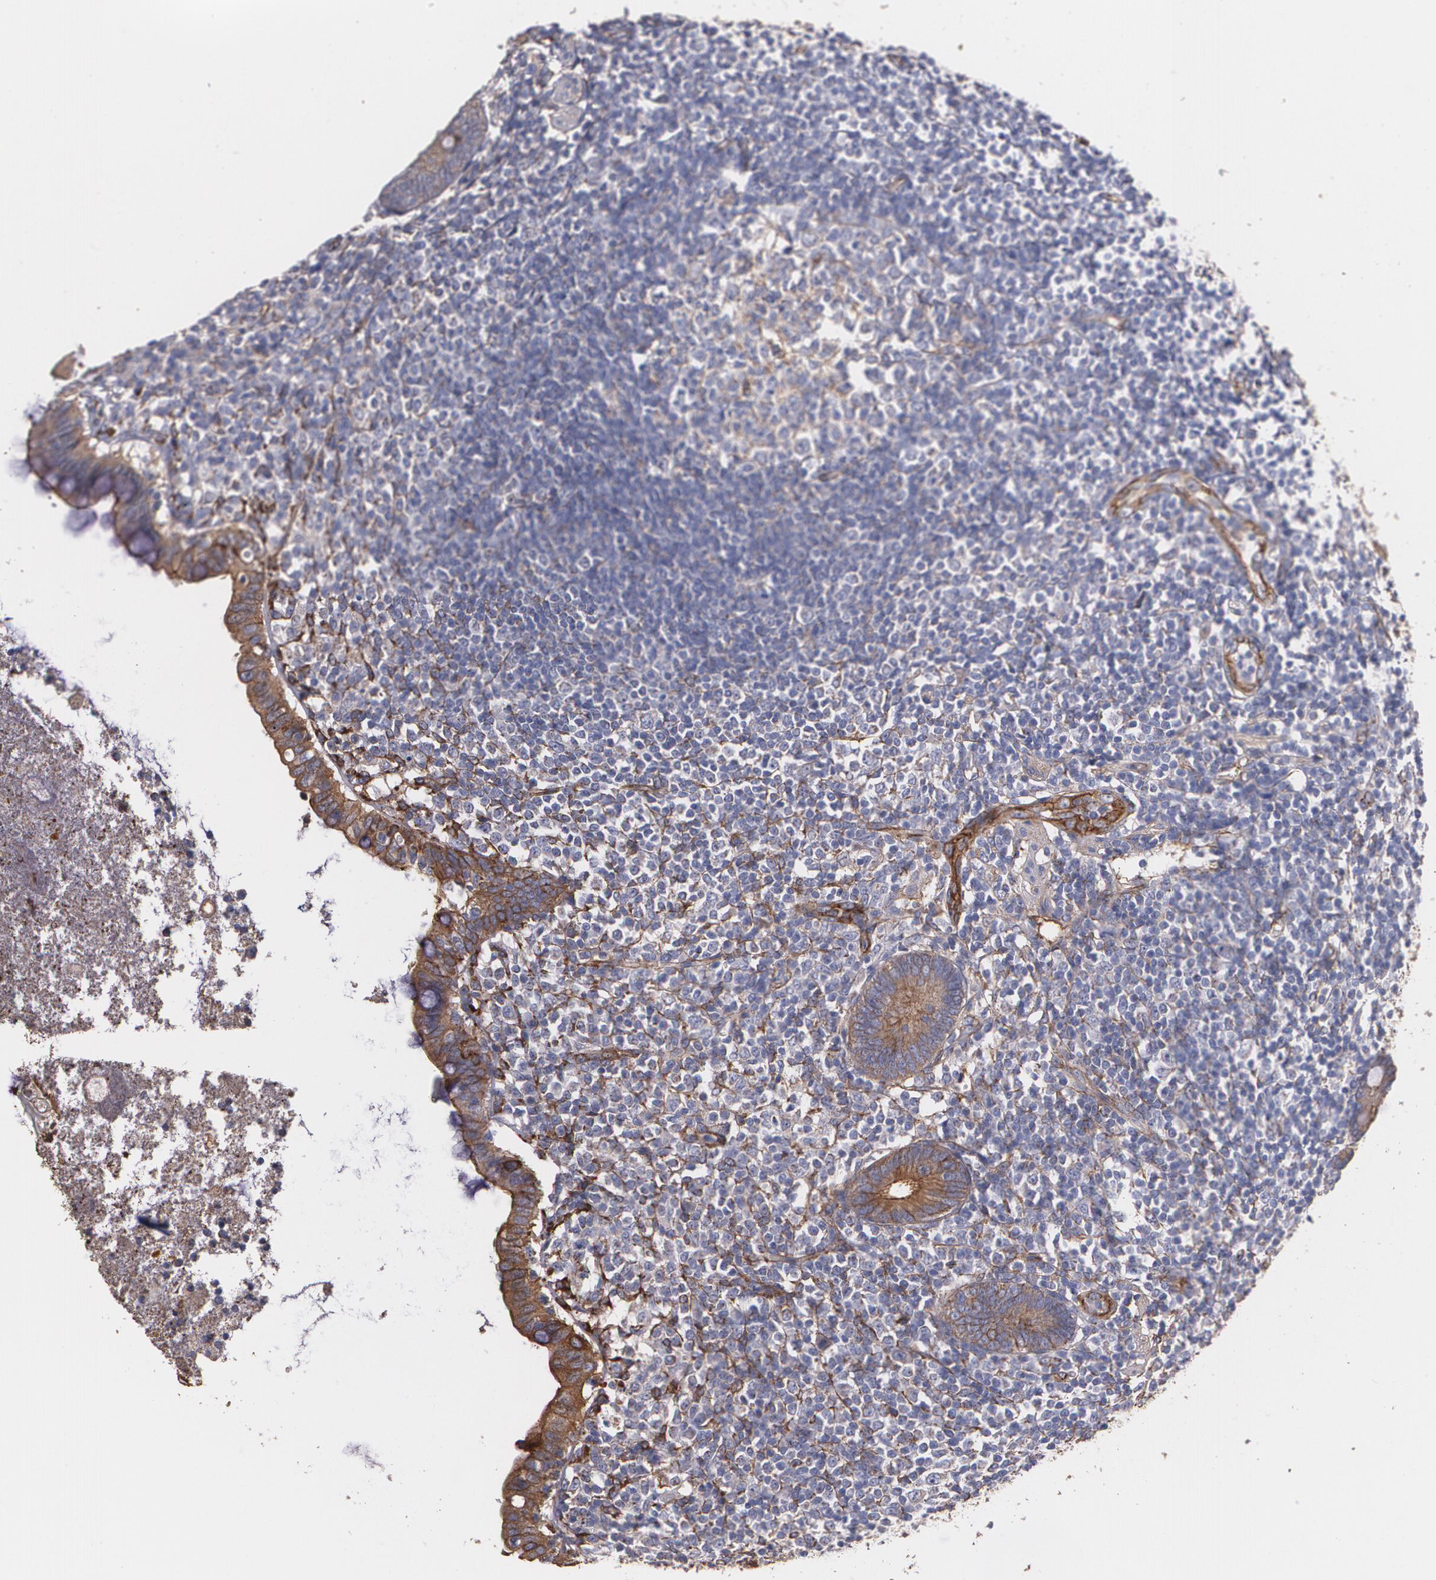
{"staining": {"intensity": "strong", "quantity": ">75%", "location": "cytoplasmic/membranous"}, "tissue": "appendix", "cell_type": "Glandular cells", "image_type": "normal", "snomed": [{"axis": "morphology", "description": "Normal tissue, NOS"}, {"axis": "topography", "description": "Appendix"}], "caption": "This image exhibits immunohistochemistry staining of normal human appendix, with high strong cytoplasmic/membranous expression in approximately >75% of glandular cells.", "gene": "TJP1", "patient": {"sex": "female", "age": 66}}